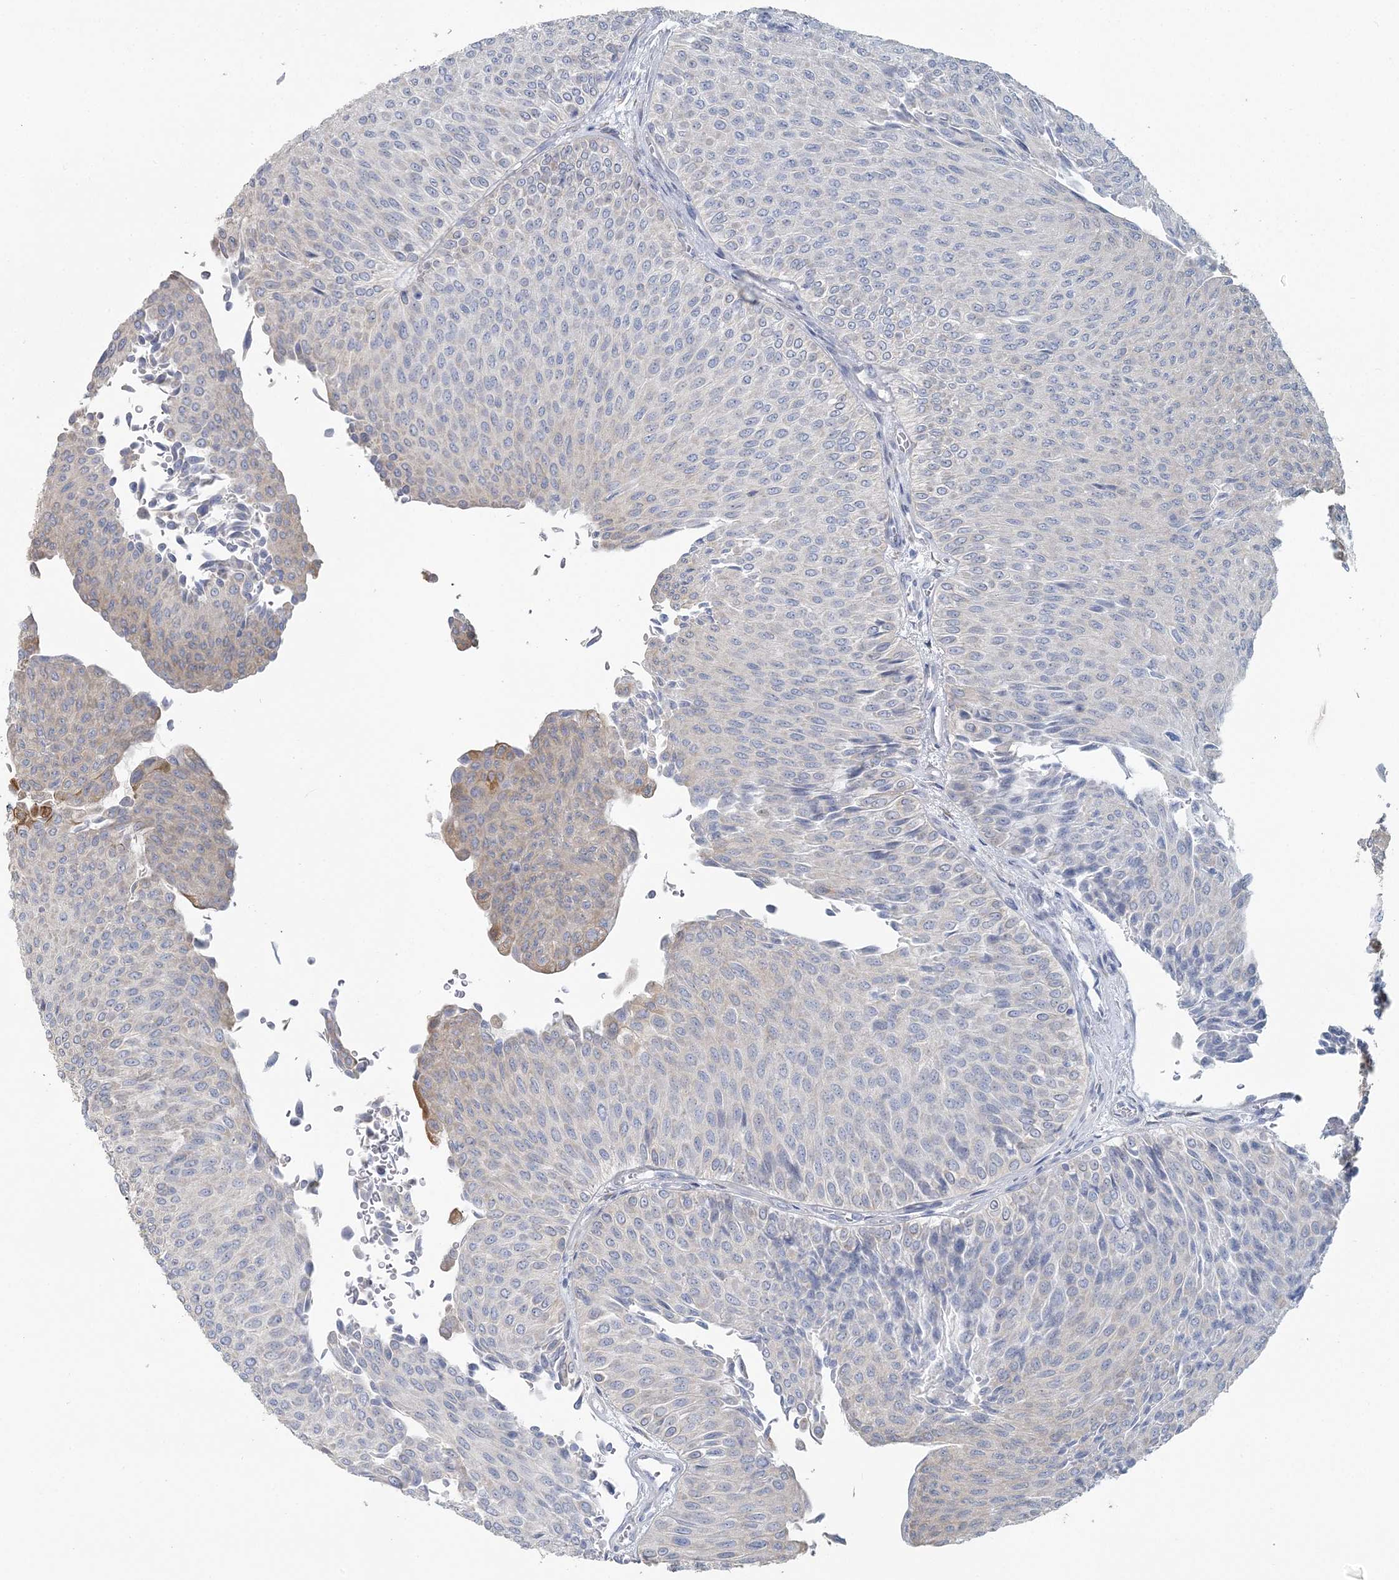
{"staining": {"intensity": "negative", "quantity": "none", "location": "none"}, "tissue": "urothelial cancer", "cell_type": "Tumor cells", "image_type": "cancer", "snomed": [{"axis": "morphology", "description": "Urothelial carcinoma, Low grade"}, {"axis": "topography", "description": "Urinary bladder"}], "caption": "This micrograph is of low-grade urothelial carcinoma stained with IHC to label a protein in brown with the nuclei are counter-stained blue. There is no expression in tumor cells.", "gene": "CMBL", "patient": {"sex": "male", "age": 78}}